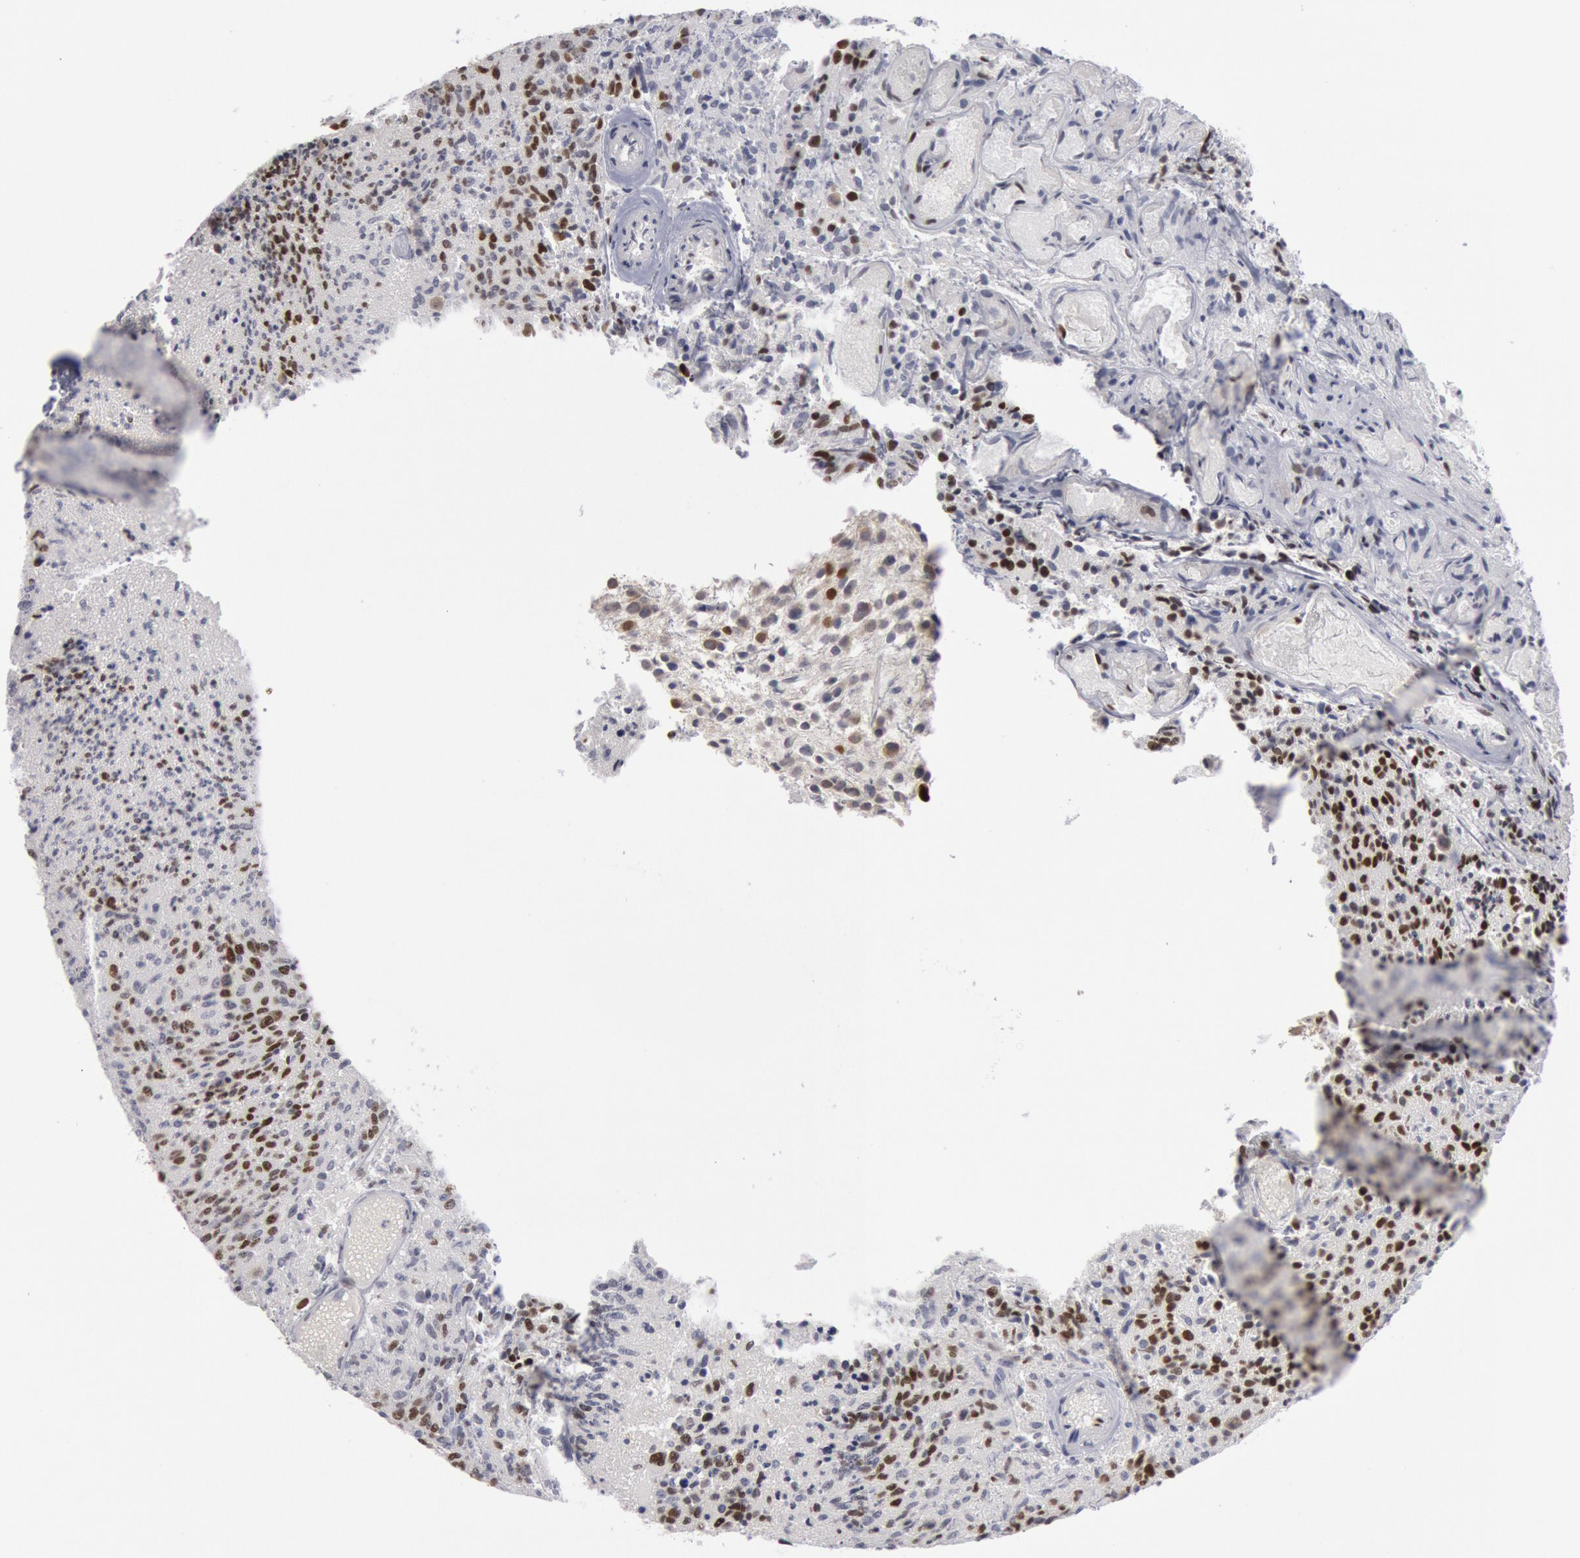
{"staining": {"intensity": "strong", "quantity": "25%-75%", "location": "nuclear"}, "tissue": "glioma", "cell_type": "Tumor cells", "image_type": "cancer", "snomed": [{"axis": "morphology", "description": "Glioma, malignant, High grade"}, {"axis": "topography", "description": "Brain"}], "caption": "Human high-grade glioma (malignant) stained for a protein (brown) reveals strong nuclear positive positivity in approximately 25%-75% of tumor cells.", "gene": "WDHD1", "patient": {"sex": "male", "age": 36}}